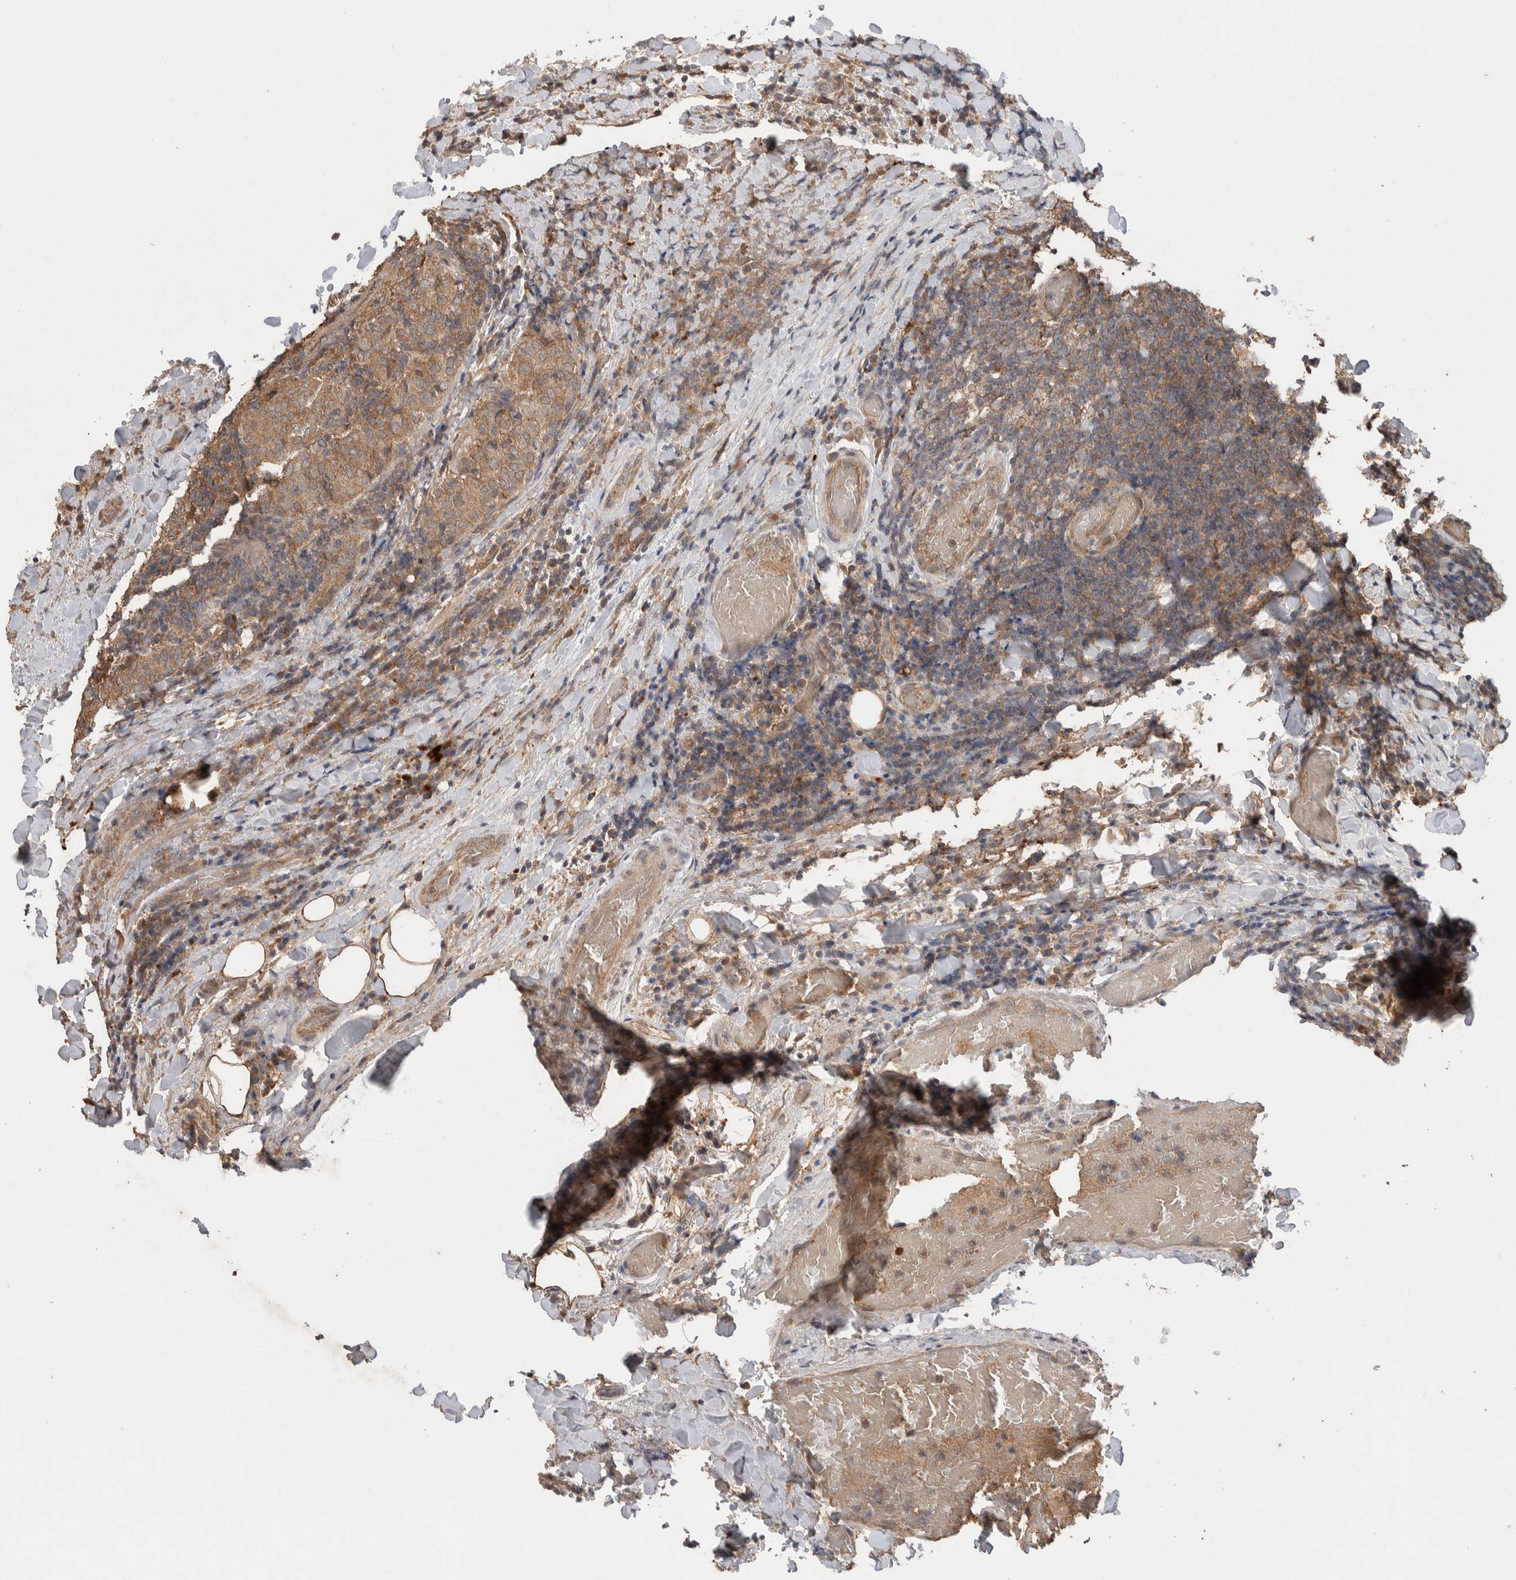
{"staining": {"intensity": "weak", "quantity": ">75%", "location": "cytoplasmic/membranous"}, "tissue": "thyroid cancer", "cell_type": "Tumor cells", "image_type": "cancer", "snomed": [{"axis": "morphology", "description": "Normal tissue, NOS"}, {"axis": "morphology", "description": "Papillary adenocarcinoma, NOS"}, {"axis": "topography", "description": "Thyroid gland"}], "caption": "This is a histology image of immunohistochemistry staining of papillary adenocarcinoma (thyroid), which shows weak staining in the cytoplasmic/membranous of tumor cells.", "gene": "KCNJ5", "patient": {"sex": "female", "age": 30}}